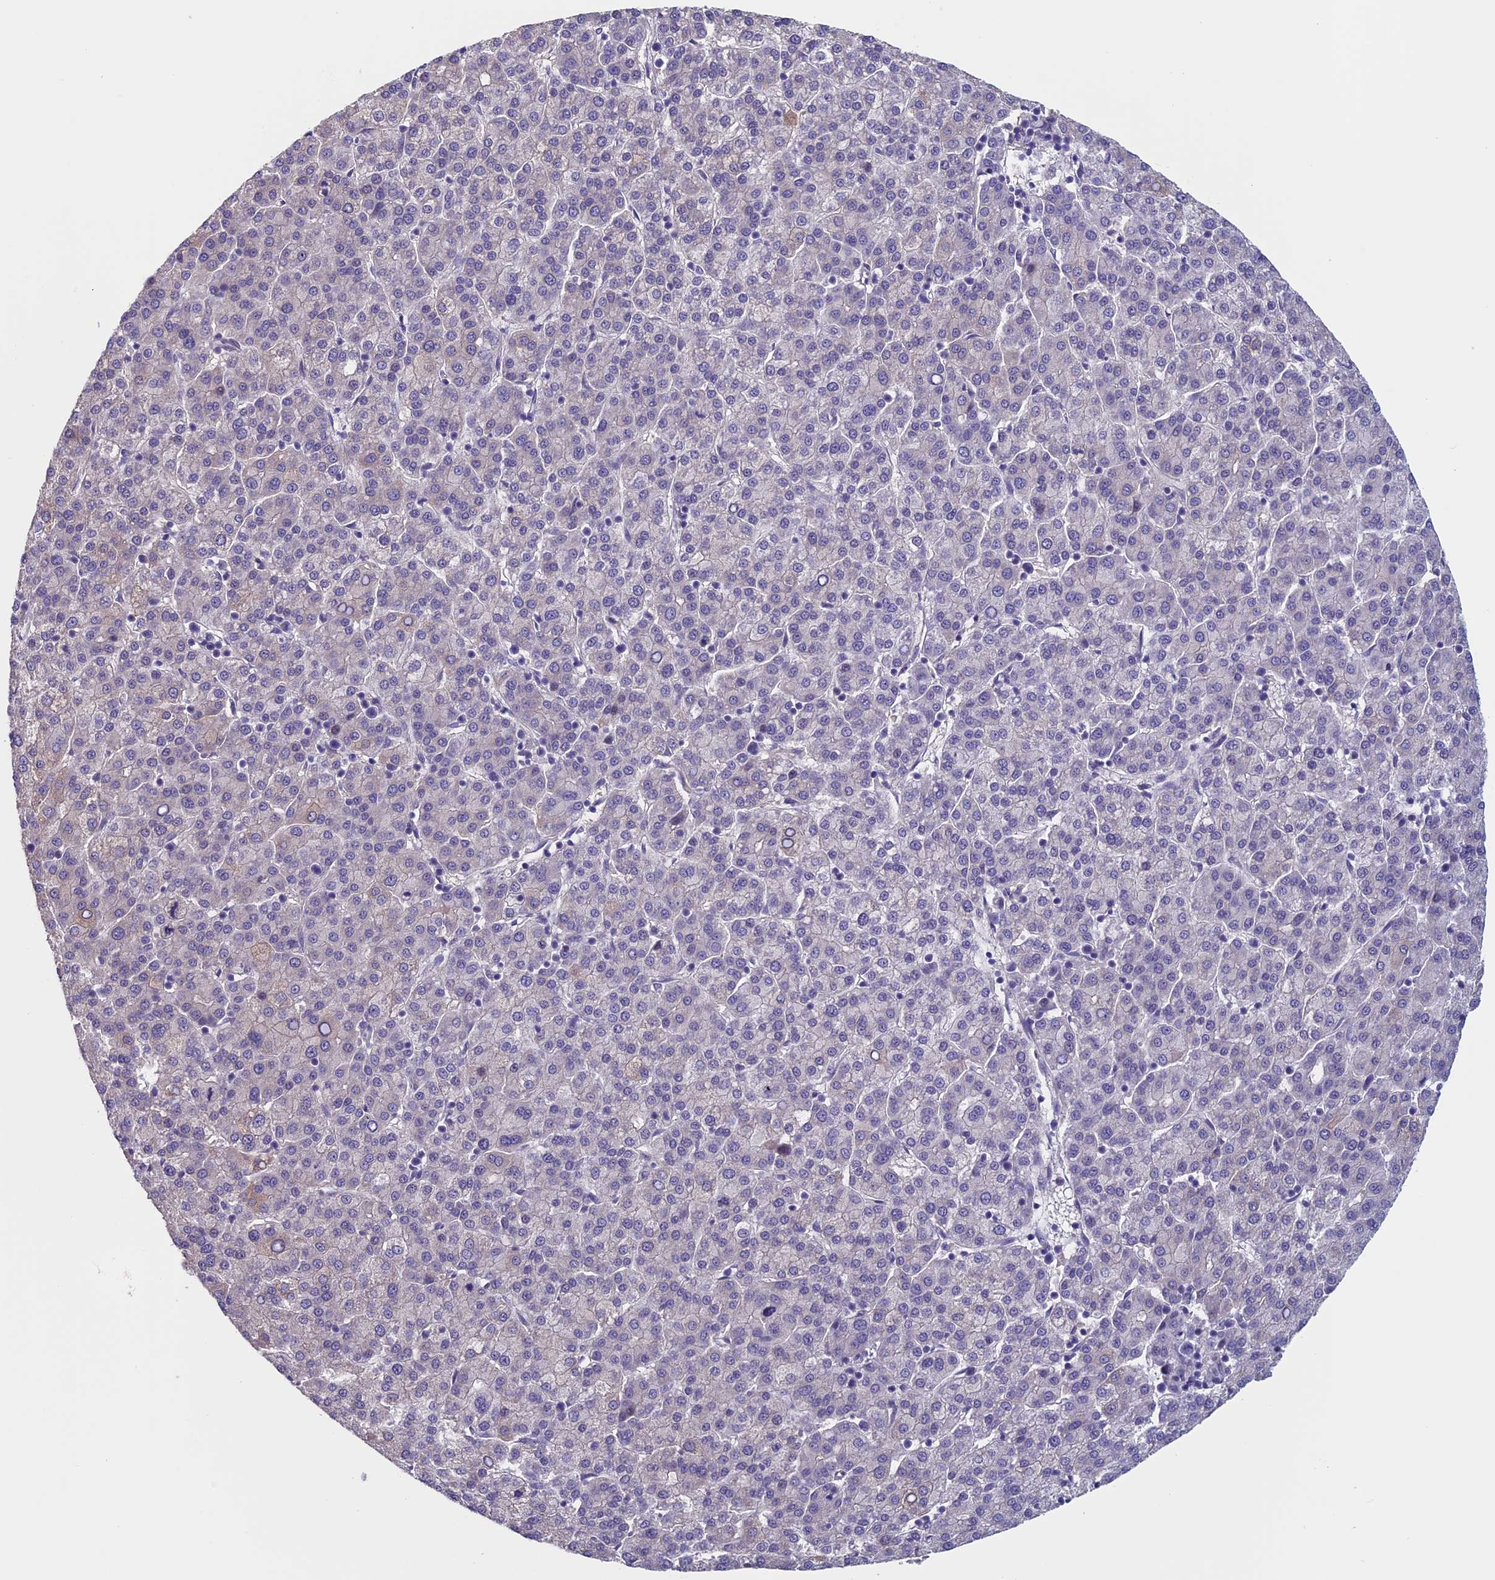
{"staining": {"intensity": "weak", "quantity": "<25%", "location": "cytoplasmic/membranous"}, "tissue": "liver cancer", "cell_type": "Tumor cells", "image_type": "cancer", "snomed": [{"axis": "morphology", "description": "Carcinoma, Hepatocellular, NOS"}, {"axis": "topography", "description": "Liver"}], "caption": "Immunohistochemistry of human hepatocellular carcinoma (liver) shows no expression in tumor cells.", "gene": "CNOT6L", "patient": {"sex": "female", "age": 58}}